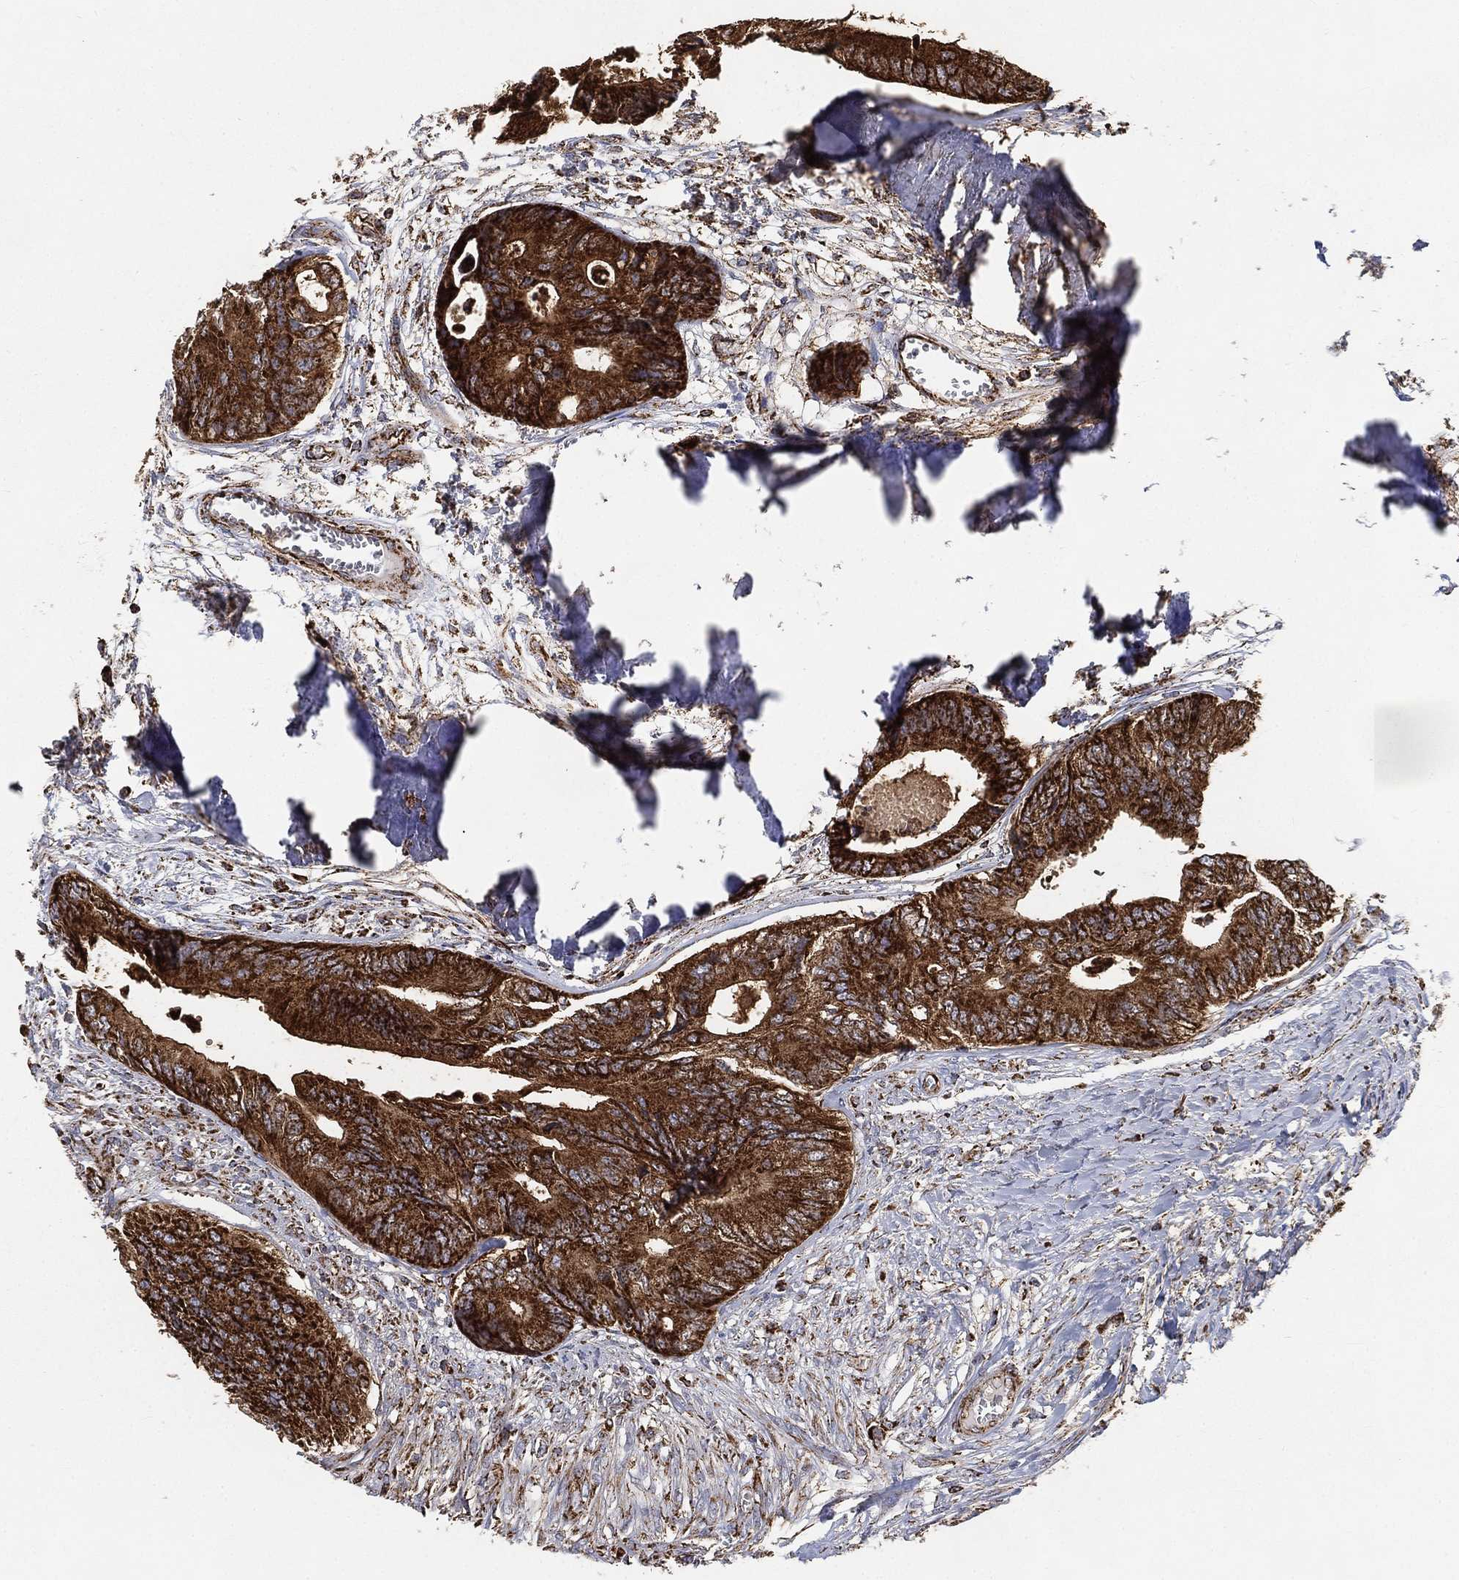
{"staining": {"intensity": "strong", "quantity": ">75%", "location": "cytoplasmic/membranous"}, "tissue": "colorectal cancer", "cell_type": "Tumor cells", "image_type": "cancer", "snomed": [{"axis": "morphology", "description": "Normal tissue, NOS"}, {"axis": "morphology", "description": "Adenocarcinoma, NOS"}, {"axis": "topography", "description": "Colon"}], "caption": "Protein staining of colorectal adenocarcinoma tissue demonstrates strong cytoplasmic/membranous expression in approximately >75% of tumor cells. (DAB = brown stain, brightfield microscopy at high magnification).", "gene": "SLC38A7", "patient": {"sex": "male", "age": 65}}